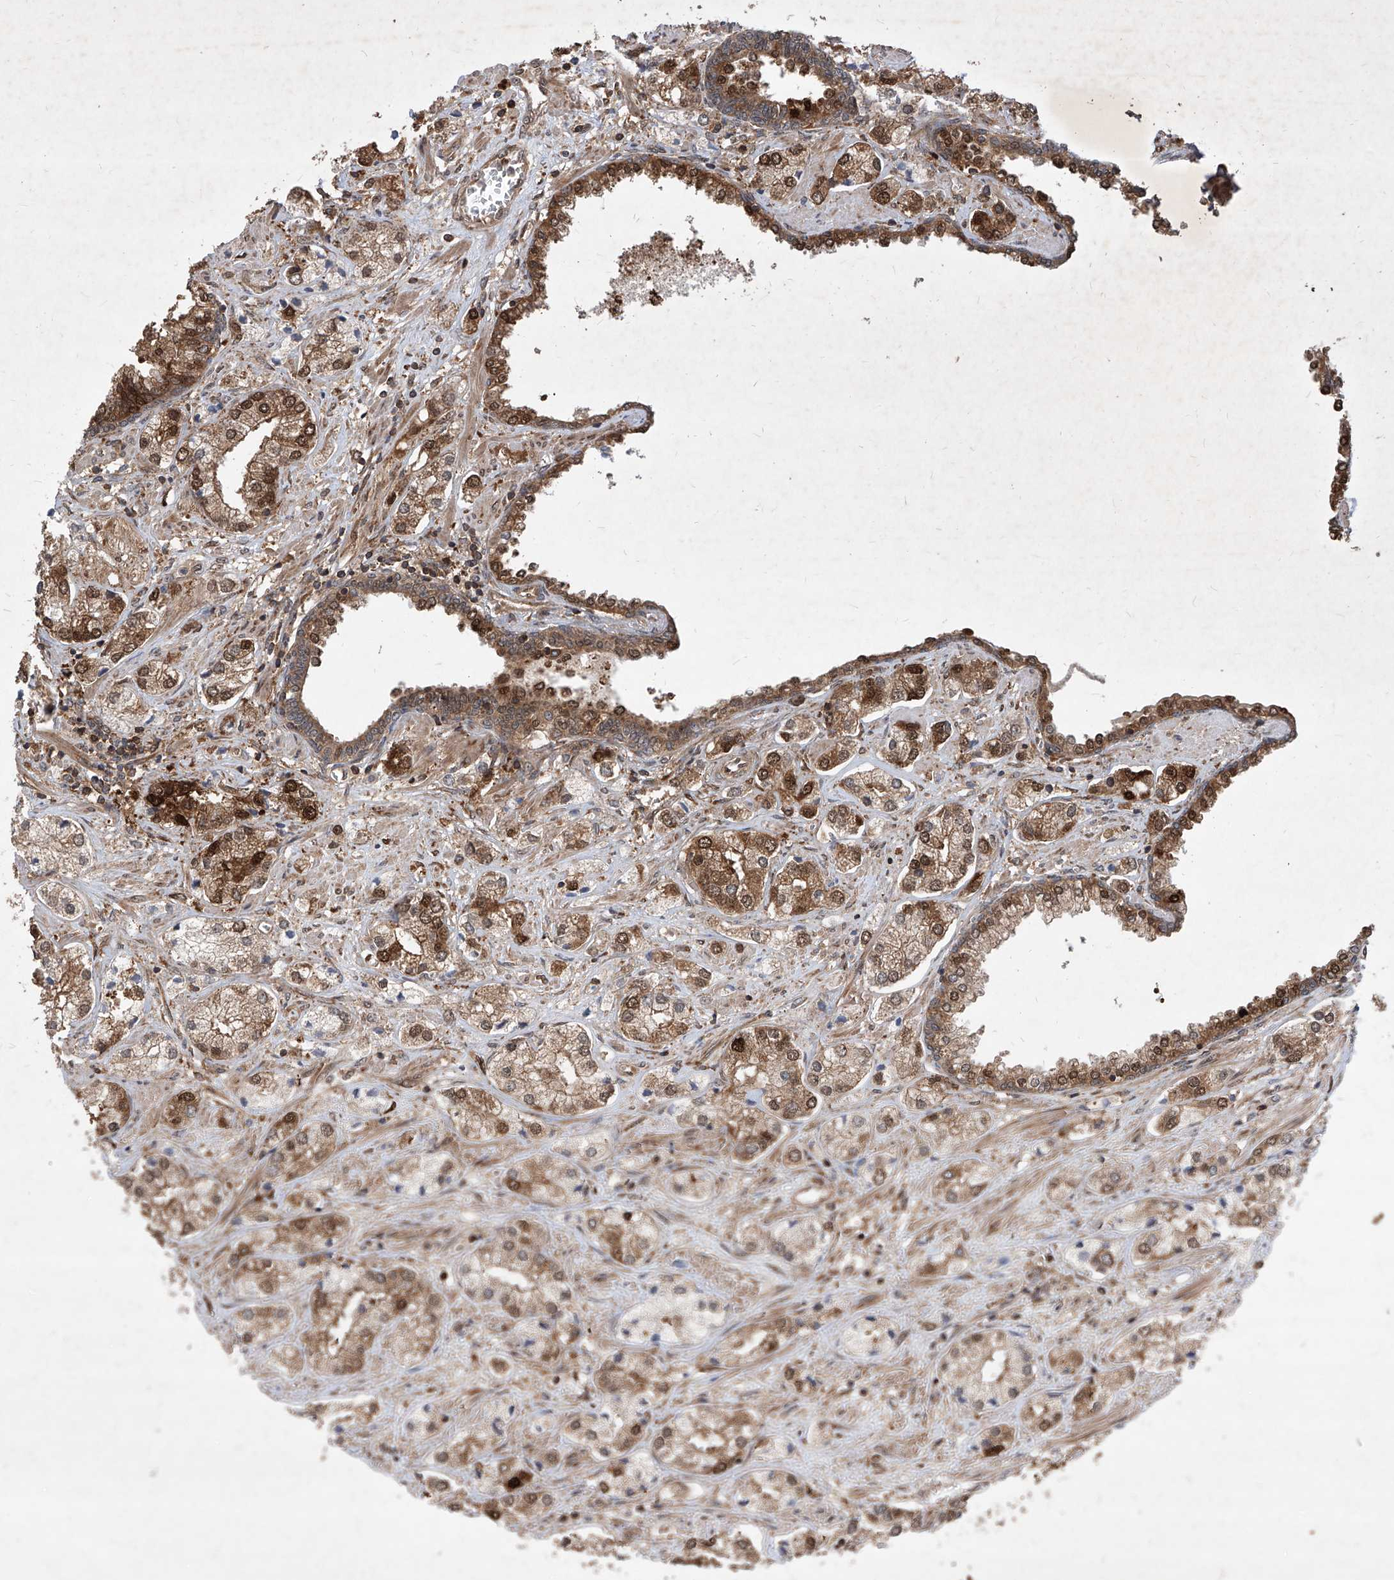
{"staining": {"intensity": "moderate", "quantity": ">75%", "location": "cytoplasmic/membranous,nuclear"}, "tissue": "prostate cancer", "cell_type": "Tumor cells", "image_type": "cancer", "snomed": [{"axis": "morphology", "description": "Adenocarcinoma, High grade"}, {"axis": "topography", "description": "Prostate"}], "caption": "High-magnification brightfield microscopy of prostate high-grade adenocarcinoma stained with DAB (3,3'-diaminobenzidine) (brown) and counterstained with hematoxylin (blue). tumor cells exhibit moderate cytoplasmic/membranous and nuclear positivity is appreciated in about>75% of cells.", "gene": "MAGED2", "patient": {"sex": "male", "age": 66}}